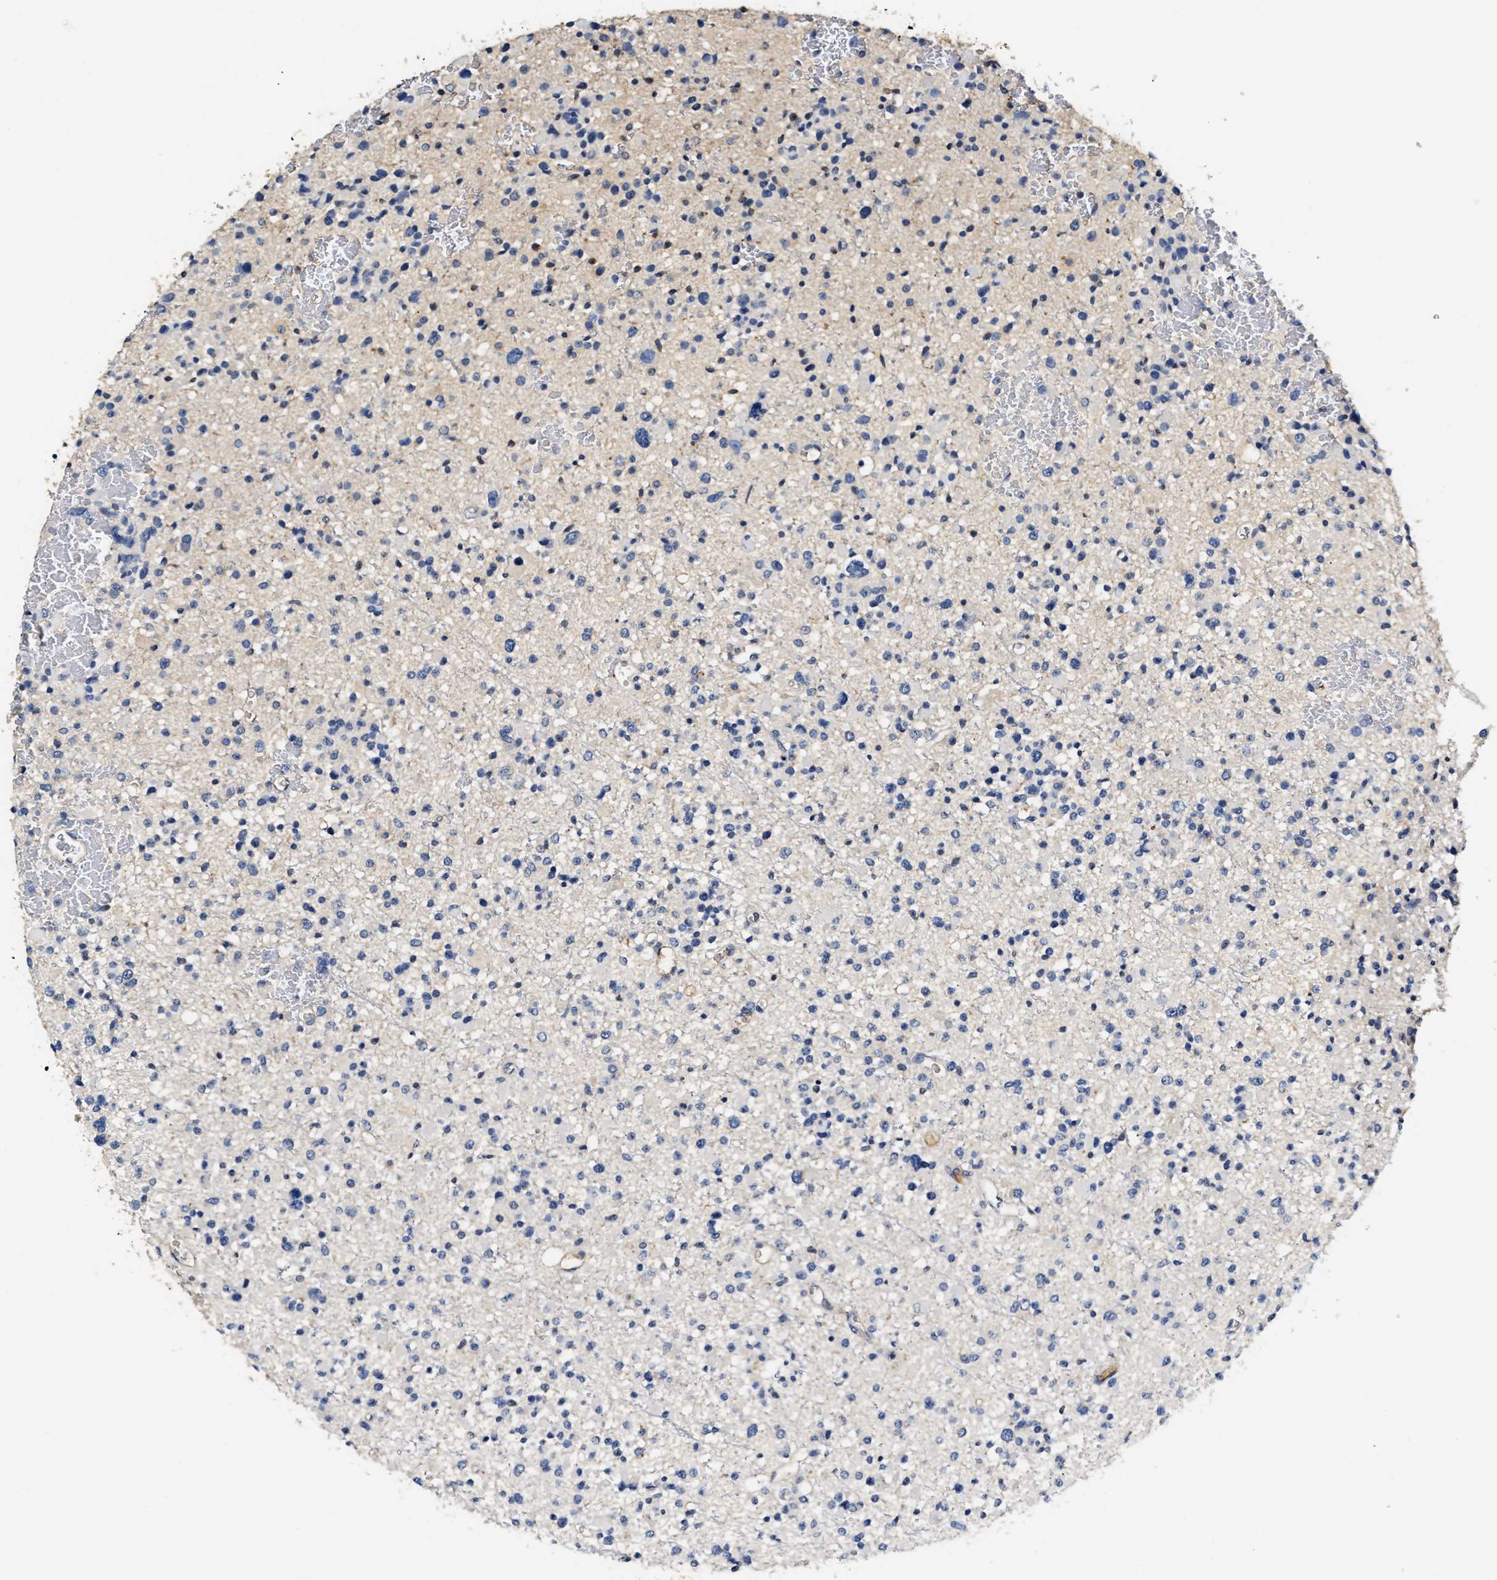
{"staining": {"intensity": "negative", "quantity": "none", "location": "none"}, "tissue": "glioma", "cell_type": "Tumor cells", "image_type": "cancer", "snomed": [{"axis": "morphology", "description": "Glioma, malignant, Low grade"}, {"axis": "topography", "description": "Brain"}], "caption": "Tumor cells are negative for protein expression in human glioma. Brightfield microscopy of immunohistochemistry stained with DAB (brown) and hematoxylin (blue), captured at high magnification.", "gene": "SLCO2B1", "patient": {"sex": "female", "age": 22}}